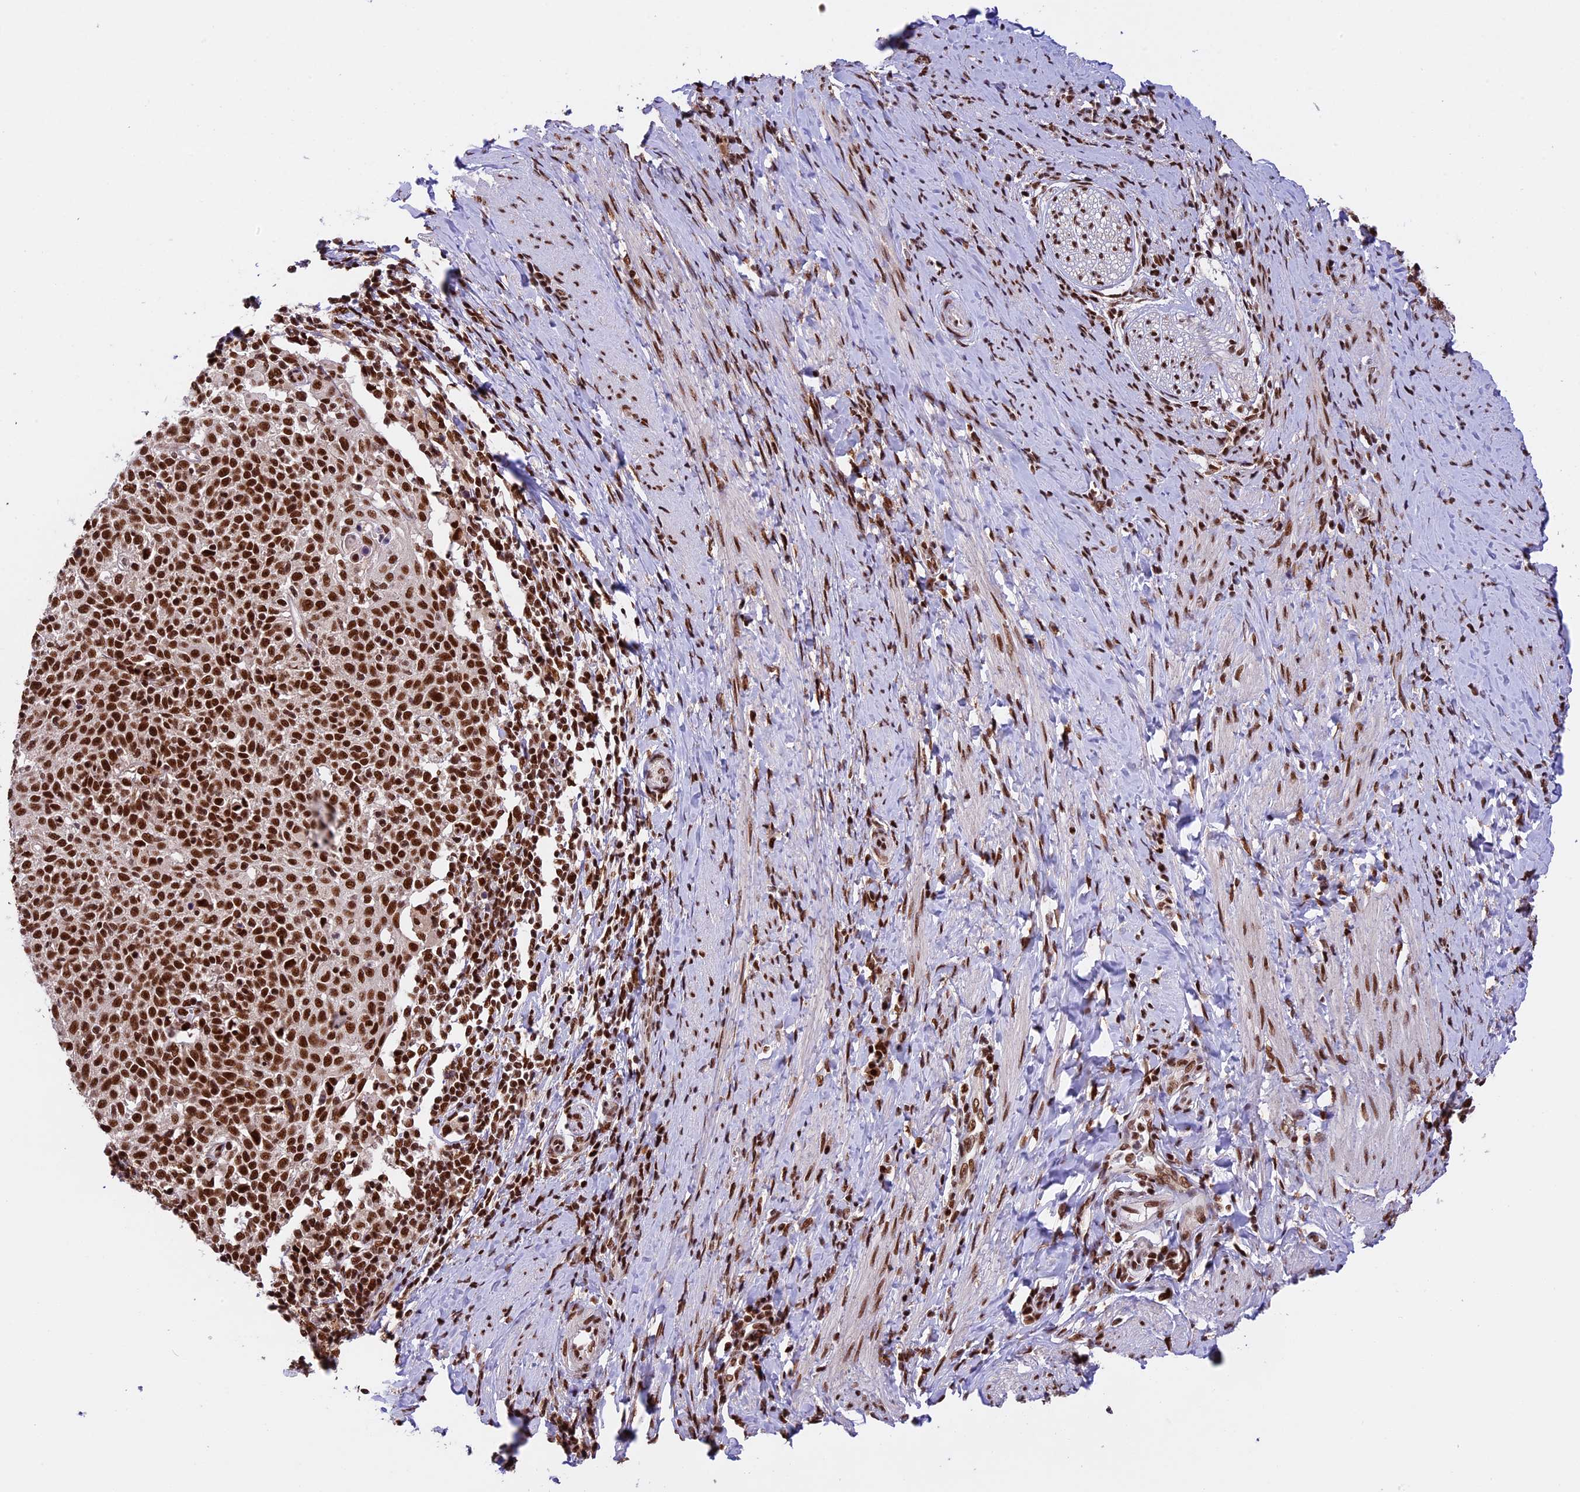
{"staining": {"intensity": "strong", "quantity": ">75%", "location": "nuclear"}, "tissue": "cervical cancer", "cell_type": "Tumor cells", "image_type": "cancer", "snomed": [{"axis": "morphology", "description": "Squamous cell carcinoma, NOS"}, {"axis": "topography", "description": "Cervix"}], "caption": "Immunohistochemical staining of squamous cell carcinoma (cervical) demonstrates high levels of strong nuclear staining in about >75% of tumor cells.", "gene": "RAMAC", "patient": {"sex": "female", "age": 52}}